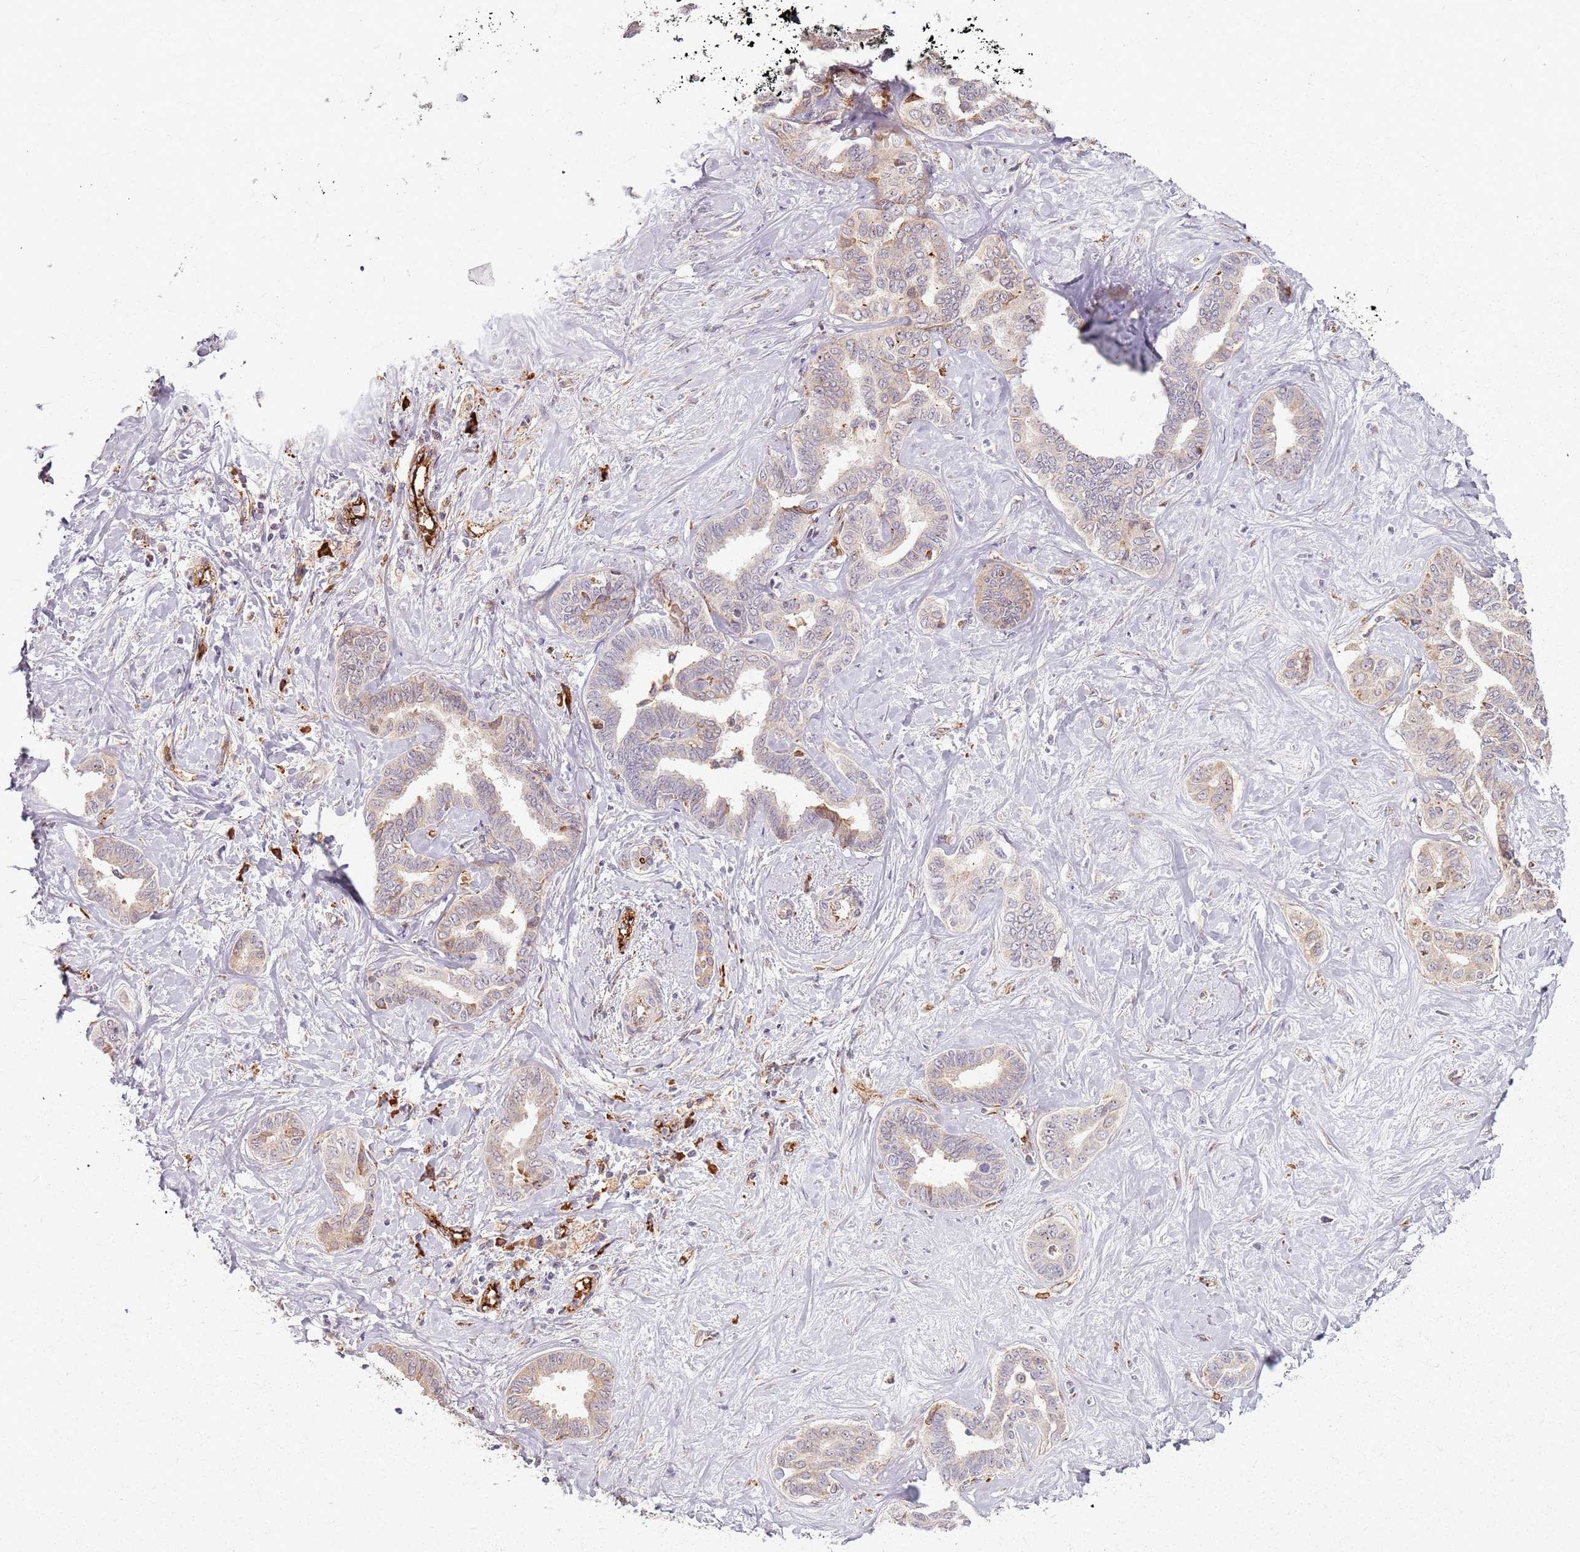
{"staining": {"intensity": "weak", "quantity": "<25%", "location": "cytoplasmic/membranous"}, "tissue": "liver cancer", "cell_type": "Tumor cells", "image_type": "cancer", "snomed": [{"axis": "morphology", "description": "Cholangiocarcinoma"}, {"axis": "topography", "description": "Liver"}], "caption": "Immunohistochemistry (IHC) image of cholangiocarcinoma (liver) stained for a protein (brown), which shows no positivity in tumor cells.", "gene": "KRI1", "patient": {"sex": "female", "age": 77}}